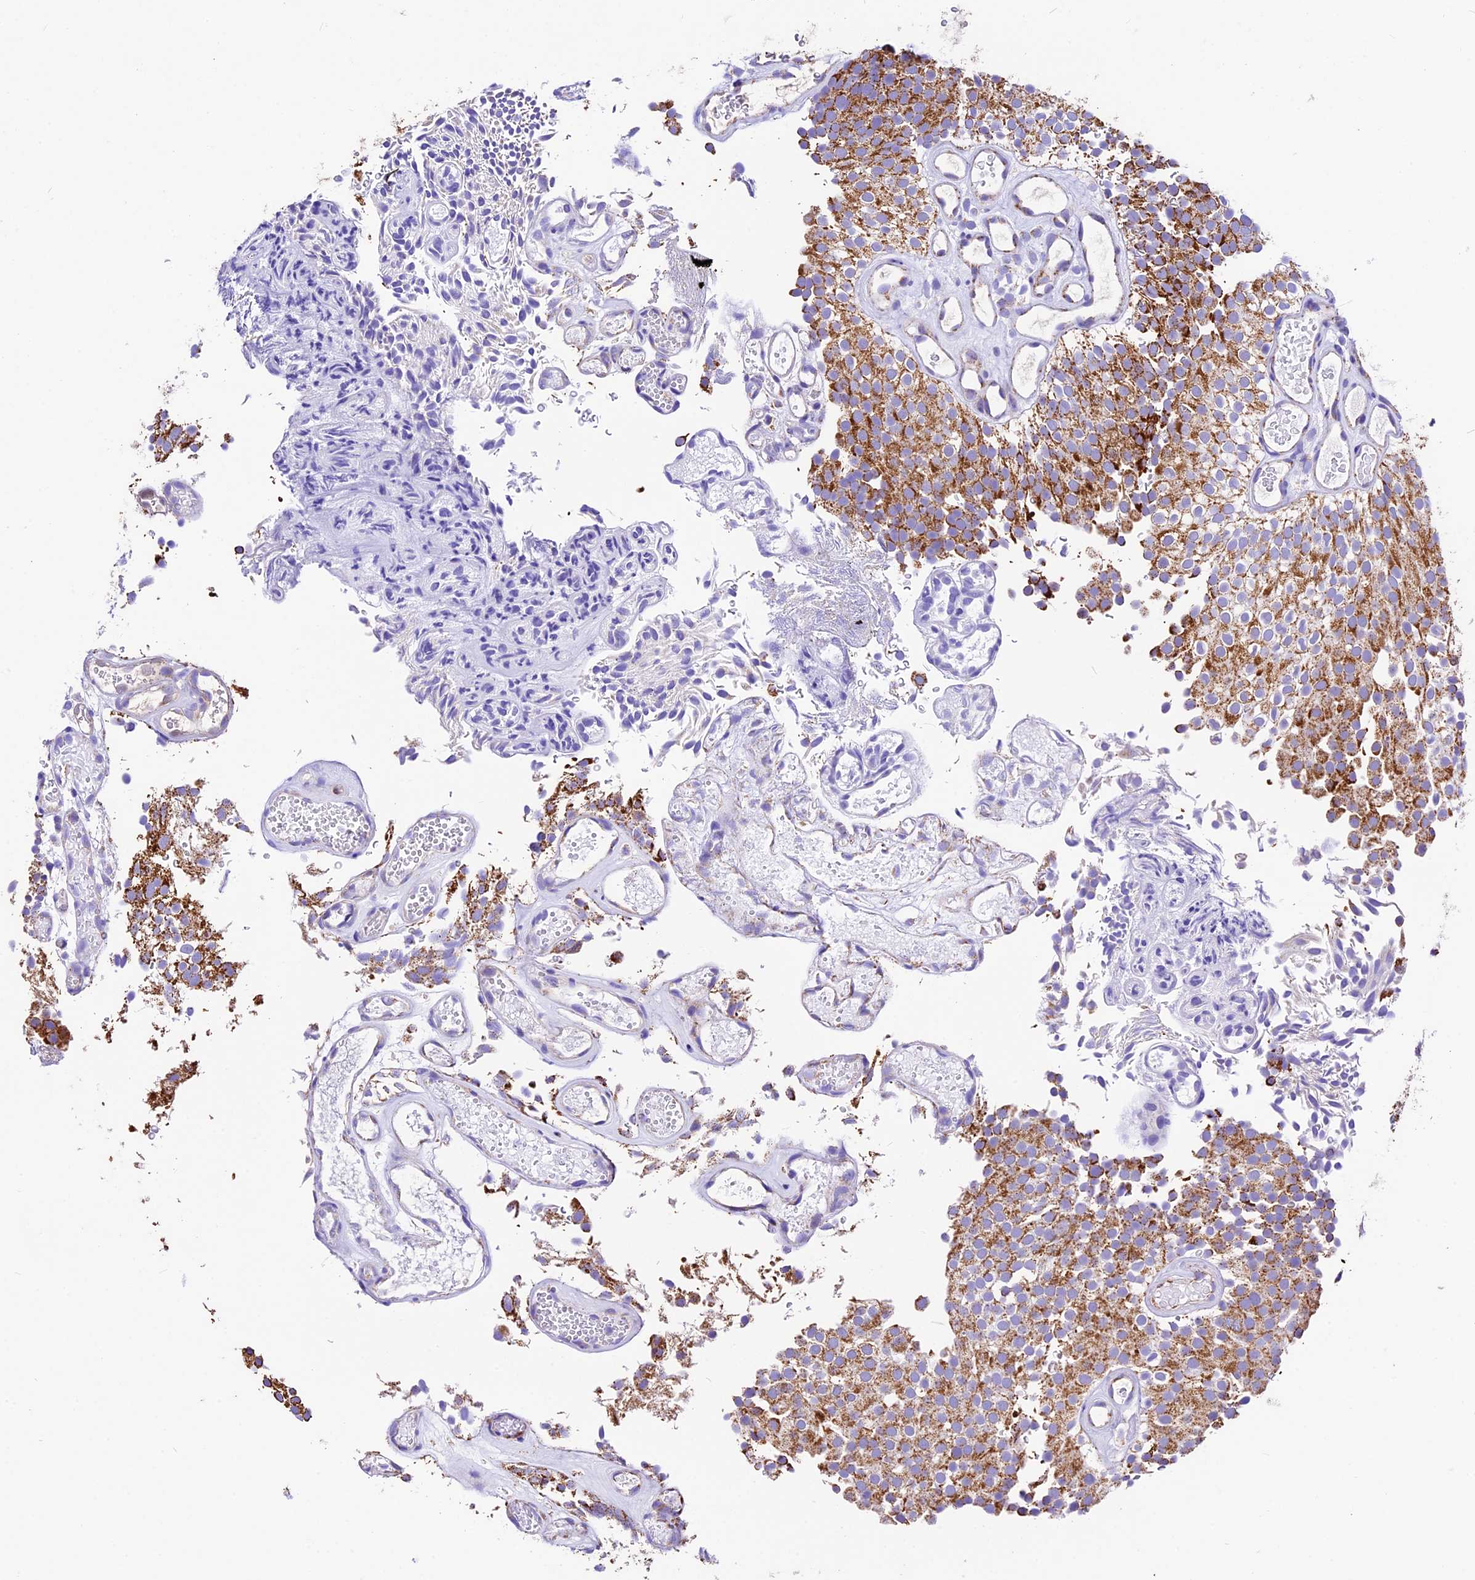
{"staining": {"intensity": "strong", "quantity": ">75%", "location": "cytoplasmic/membranous"}, "tissue": "urothelial cancer", "cell_type": "Tumor cells", "image_type": "cancer", "snomed": [{"axis": "morphology", "description": "Urothelial carcinoma, Low grade"}, {"axis": "topography", "description": "Urinary bladder"}], "caption": "Immunohistochemistry (IHC) (DAB) staining of low-grade urothelial carcinoma displays strong cytoplasmic/membranous protein positivity in approximately >75% of tumor cells.", "gene": "DCAF5", "patient": {"sex": "male", "age": 78}}